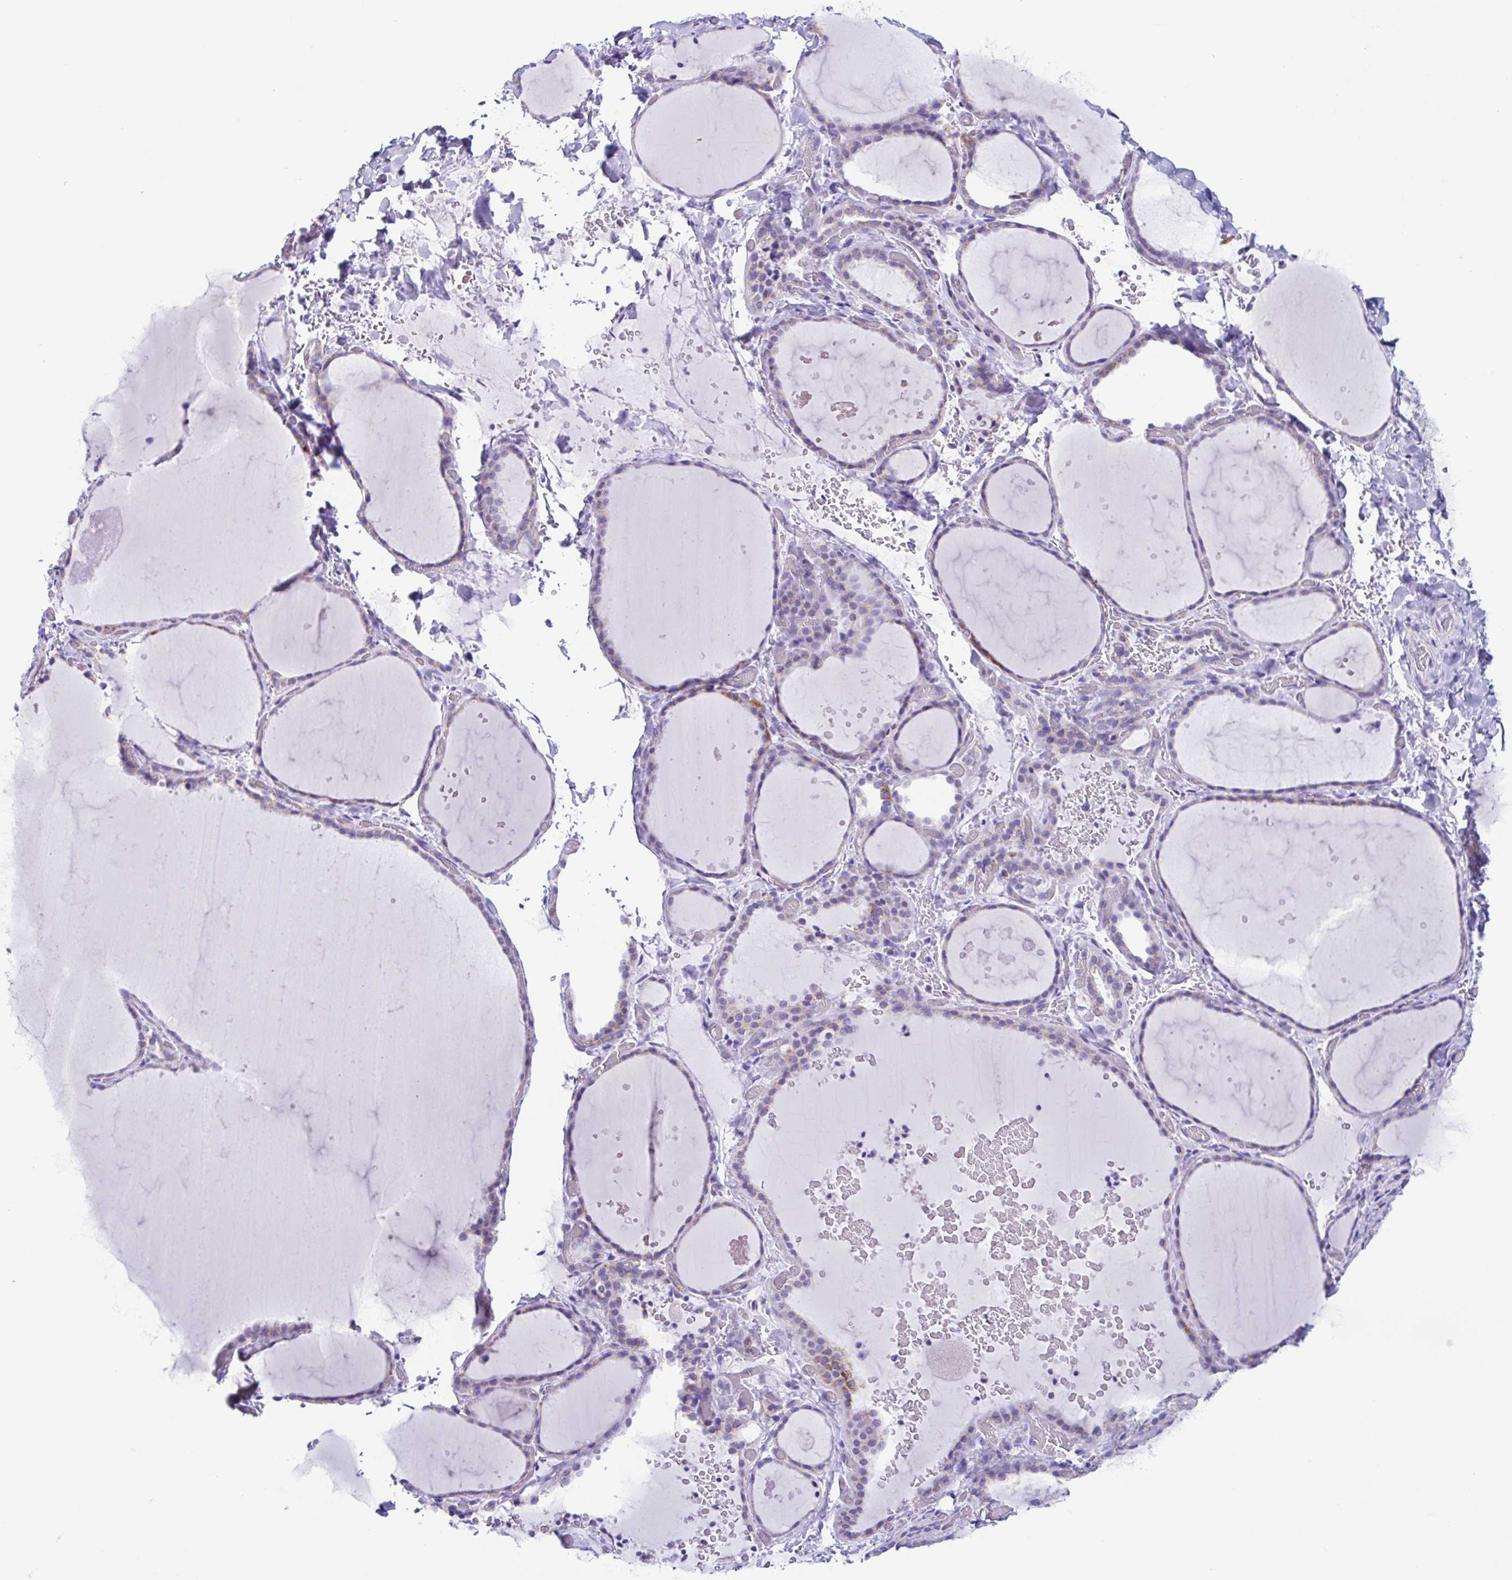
{"staining": {"intensity": "moderate", "quantity": "<25%", "location": "cytoplasmic/membranous"}, "tissue": "thyroid gland", "cell_type": "Glandular cells", "image_type": "normal", "snomed": [{"axis": "morphology", "description": "Normal tissue, NOS"}, {"axis": "topography", "description": "Thyroid gland"}], "caption": "Moderate cytoplasmic/membranous protein expression is seen in approximately <25% of glandular cells in thyroid gland. (Brightfield microscopy of DAB IHC at high magnification).", "gene": "ACTRT3", "patient": {"sex": "female", "age": 36}}